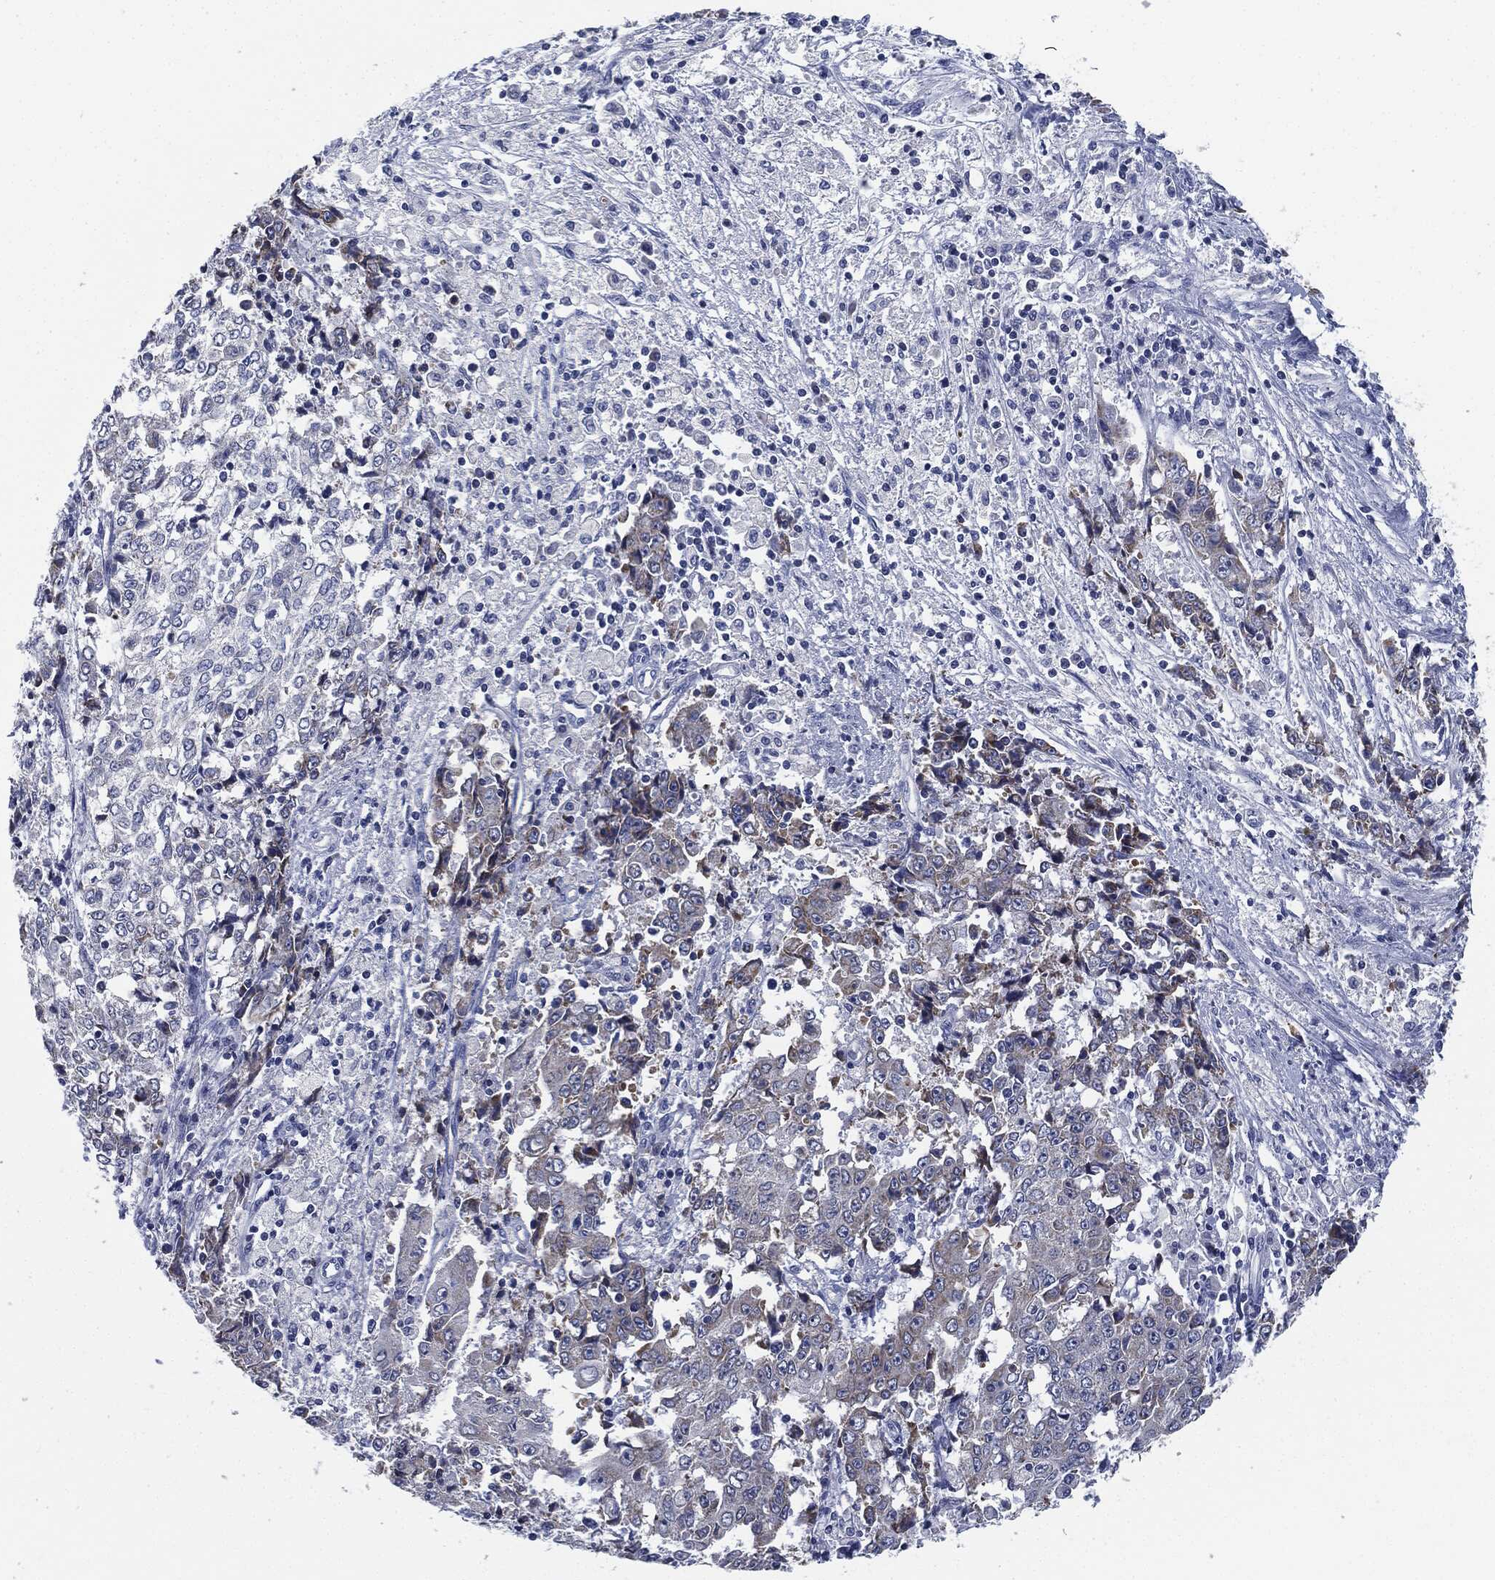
{"staining": {"intensity": "negative", "quantity": "none", "location": "none"}, "tissue": "ovarian cancer", "cell_type": "Tumor cells", "image_type": "cancer", "snomed": [{"axis": "morphology", "description": "Carcinoma, endometroid"}, {"axis": "topography", "description": "Ovary"}], "caption": "A photomicrograph of endometroid carcinoma (ovarian) stained for a protein exhibits no brown staining in tumor cells. (DAB immunohistochemistry (IHC) visualized using brightfield microscopy, high magnification).", "gene": "SIGLEC9", "patient": {"sex": "female", "age": 42}}